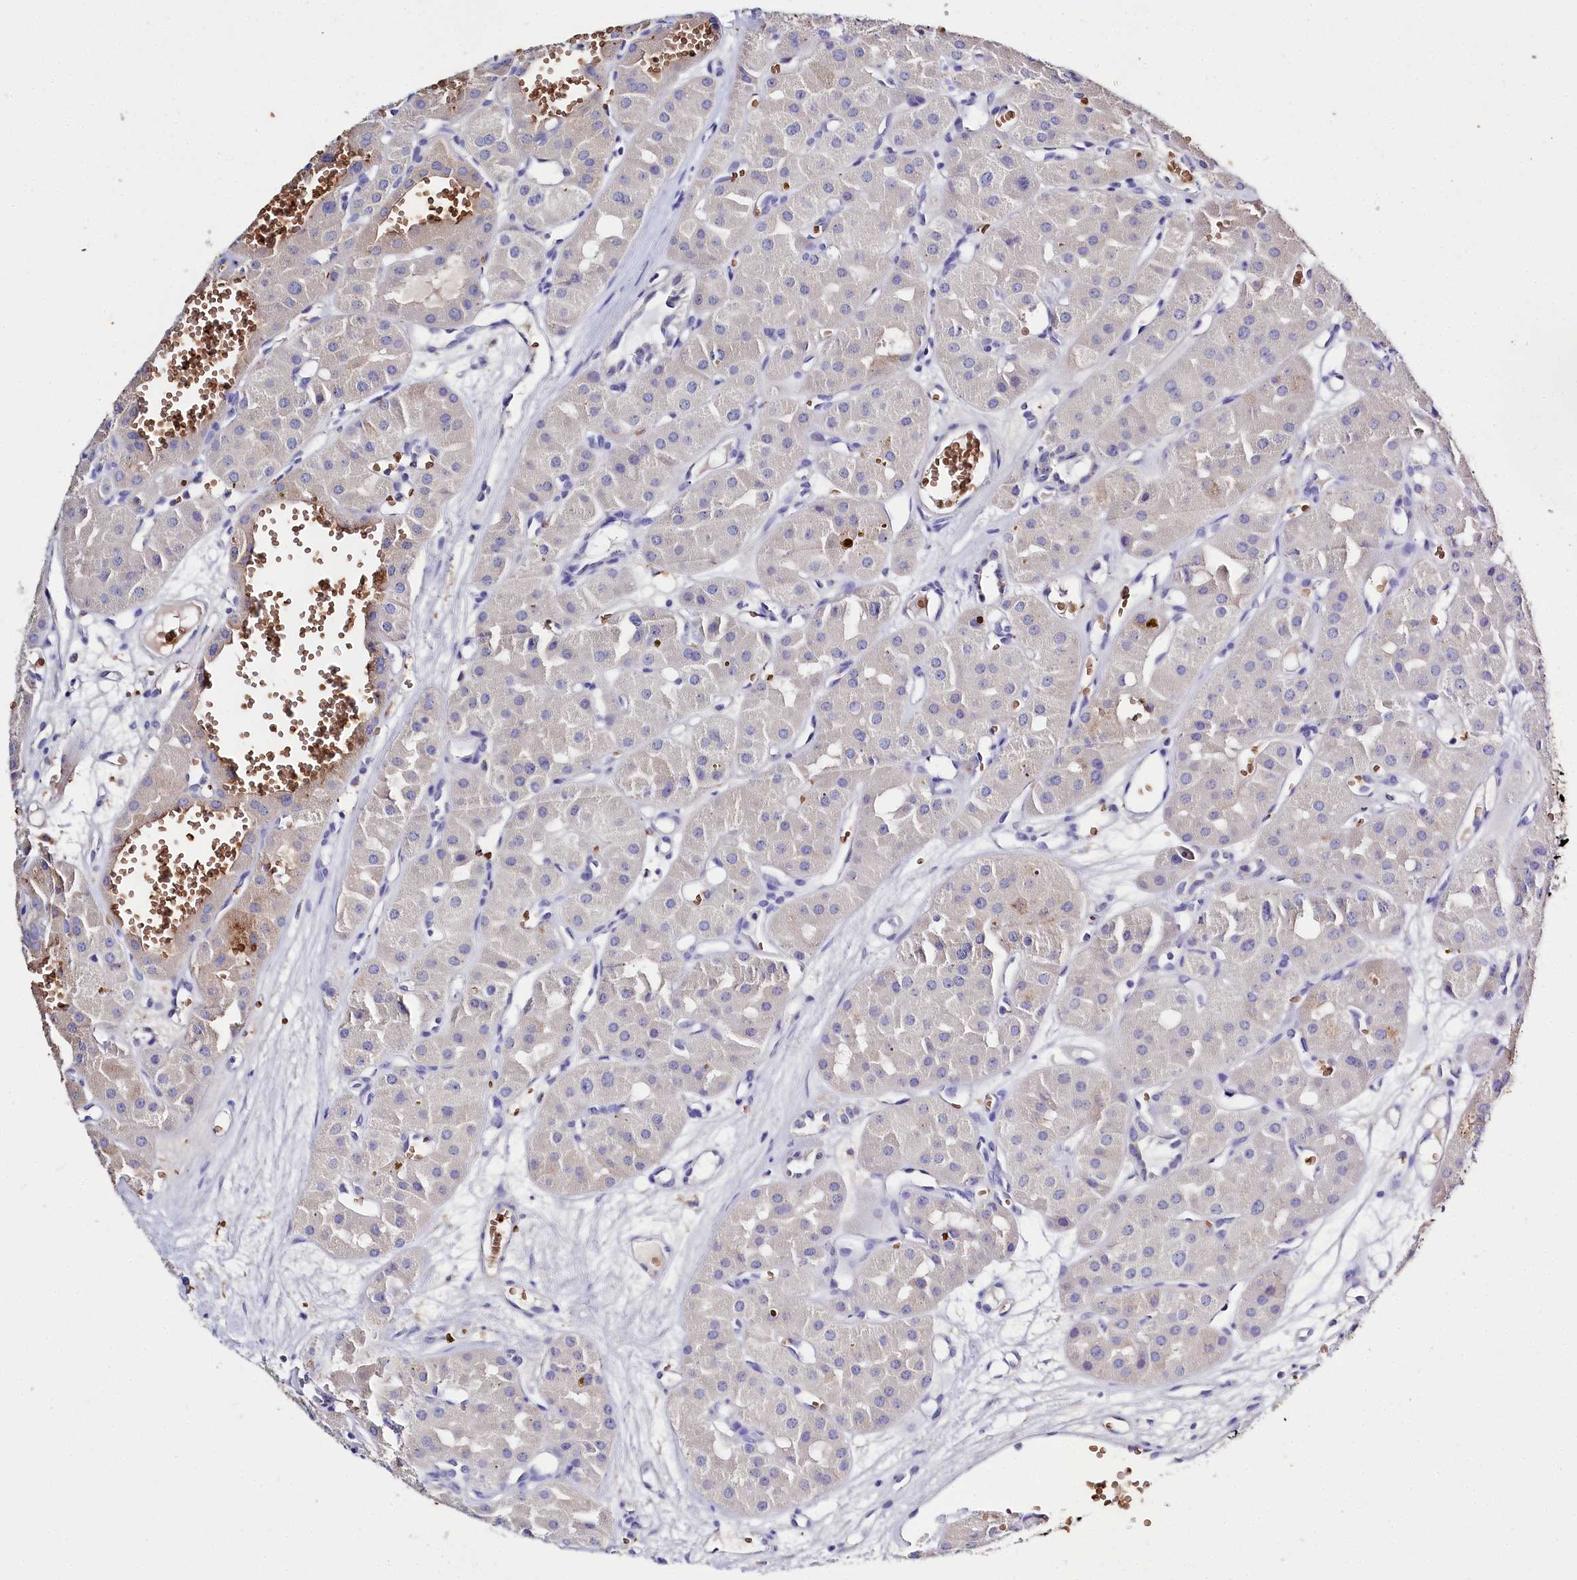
{"staining": {"intensity": "negative", "quantity": "none", "location": "none"}, "tissue": "renal cancer", "cell_type": "Tumor cells", "image_type": "cancer", "snomed": [{"axis": "morphology", "description": "Carcinoma, NOS"}, {"axis": "topography", "description": "Kidney"}], "caption": "Tumor cells show no significant expression in renal carcinoma.", "gene": "RPUSD3", "patient": {"sex": "female", "age": 75}}